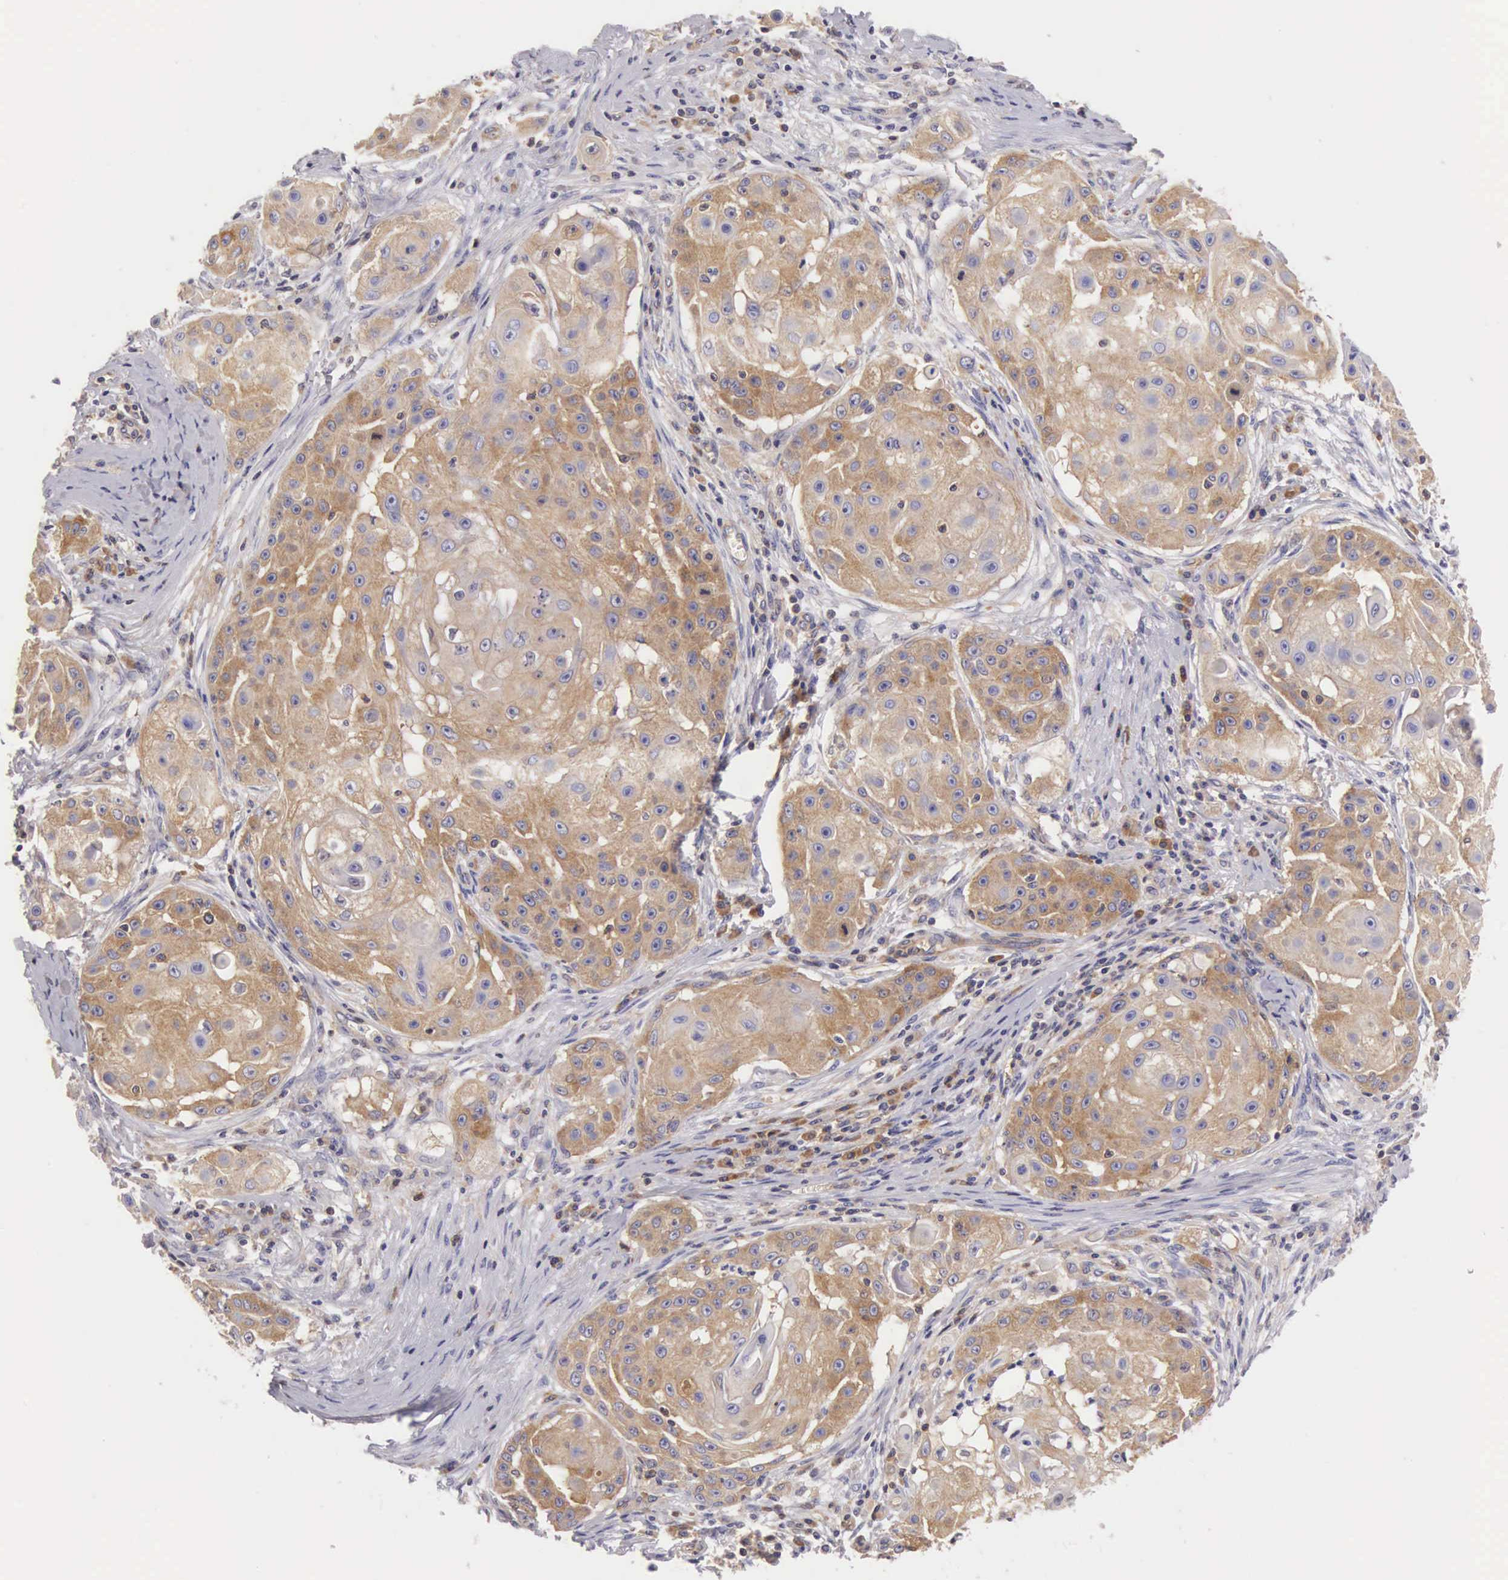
{"staining": {"intensity": "moderate", "quantity": "25%-75%", "location": "cytoplasmic/membranous"}, "tissue": "skin cancer", "cell_type": "Tumor cells", "image_type": "cancer", "snomed": [{"axis": "morphology", "description": "Squamous cell carcinoma, NOS"}, {"axis": "topography", "description": "Skin"}], "caption": "High-power microscopy captured an immunohistochemistry (IHC) histopathology image of skin cancer (squamous cell carcinoma), revealing moderate cytoplasmic/membranous expression in approximately 25%-75% of tumor cells.", "gene": "OSBPL3", "patient": {"sex": "female", "age": 57}}